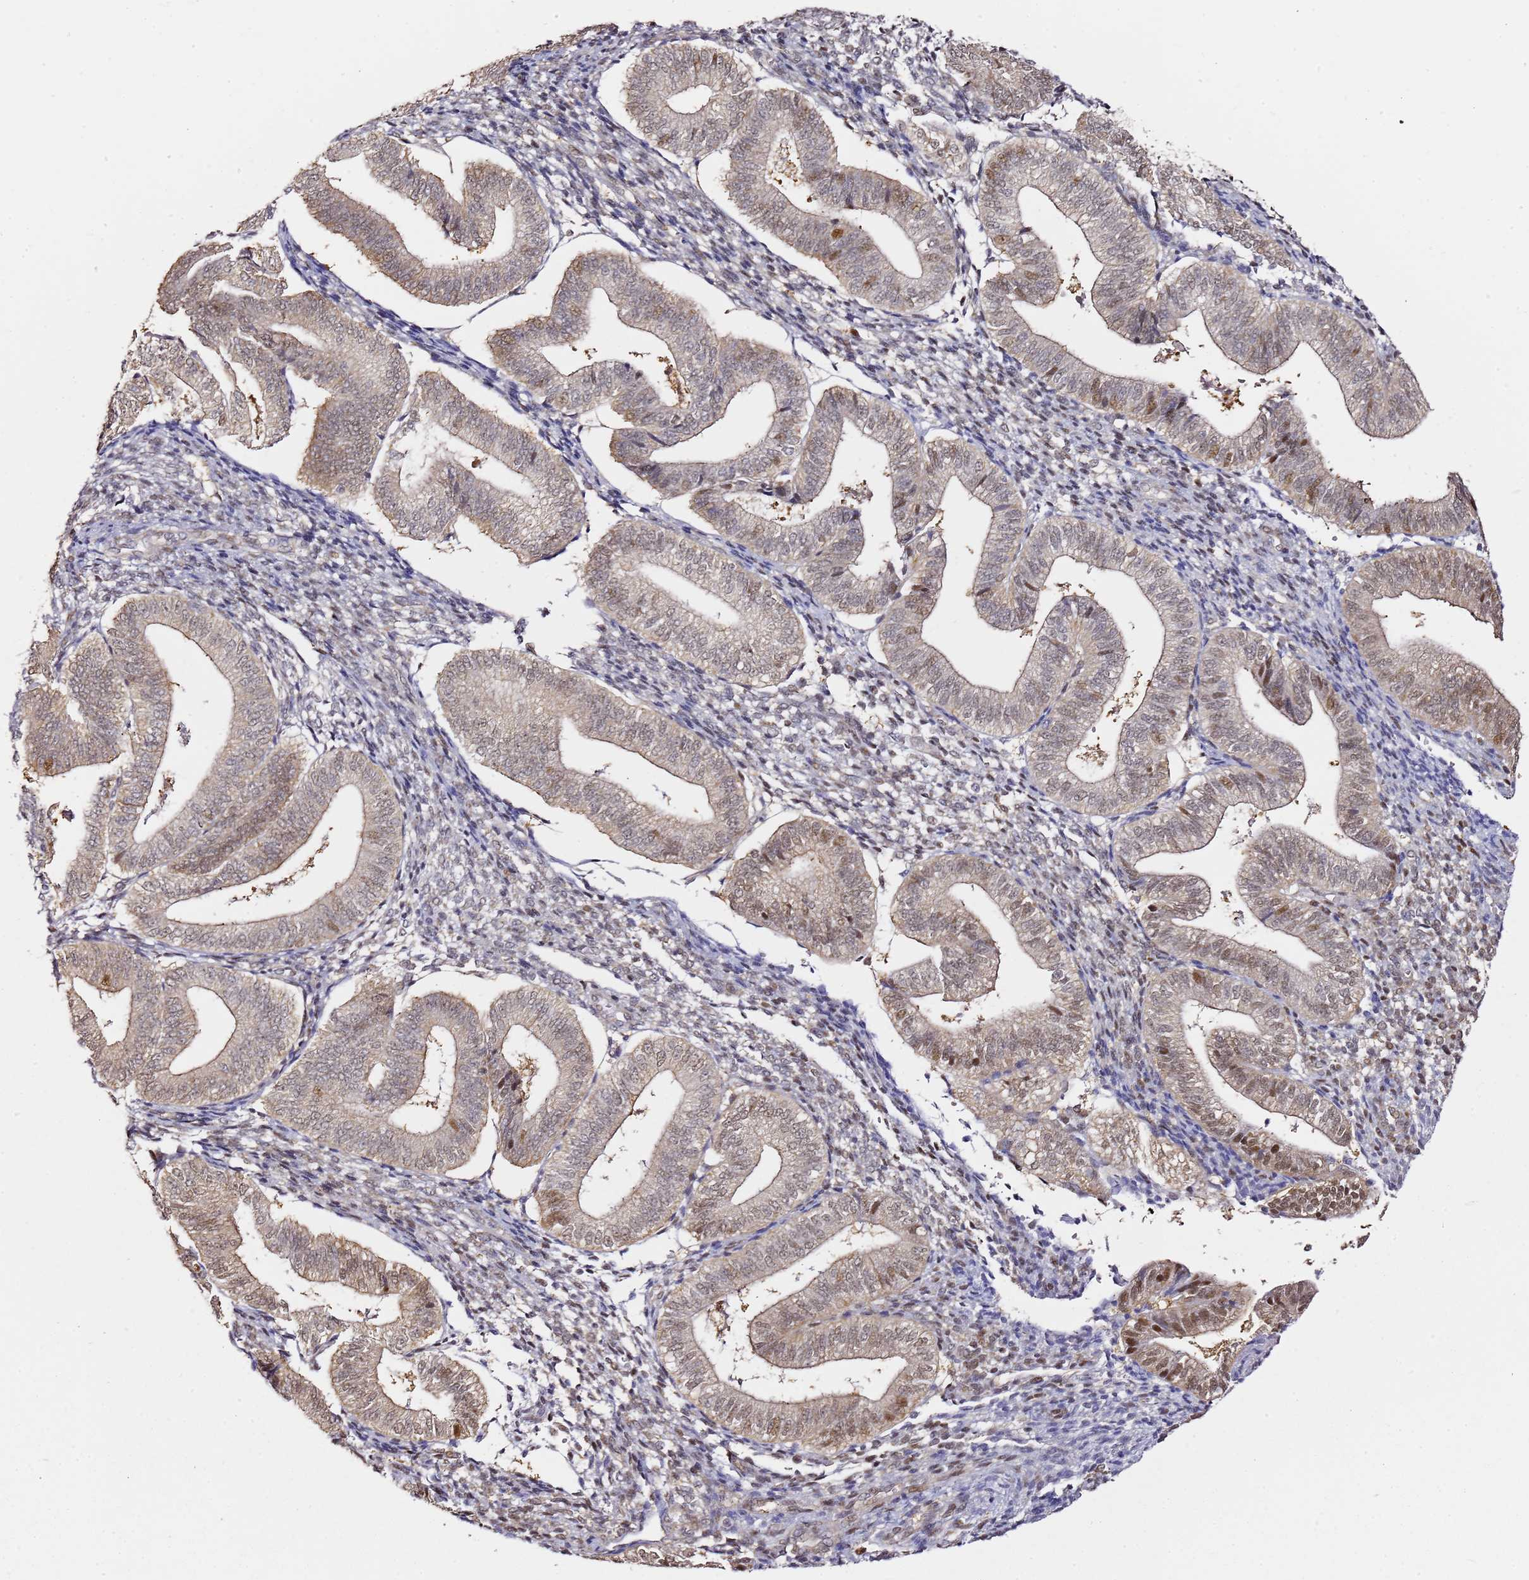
{"staining": {"intensity": "moderate", "quantity": "25%-75%", "location": "cytoplasmic/membranous,nuclear"}, "tissue": "endometrium", "cell_type": "Cells in endometrial stroma", "image_type": "normal", "snomed": [{"axis": "morphology", "description": "Normal tissue, NOS"}, {"axis": "topography", "description": "Endometrium"}], "caption": "A brown stain shows moderate cytoplasmic/membranous,nuclear staining of a protein in cells in endometrial stroma of benign endometrium. Immunohistochemistry (ihc) stains the protein of interest in brown and the nuclei are stained blue.", "gene": "PSMD4", "patient": {"sex": "female", "age": 34}}